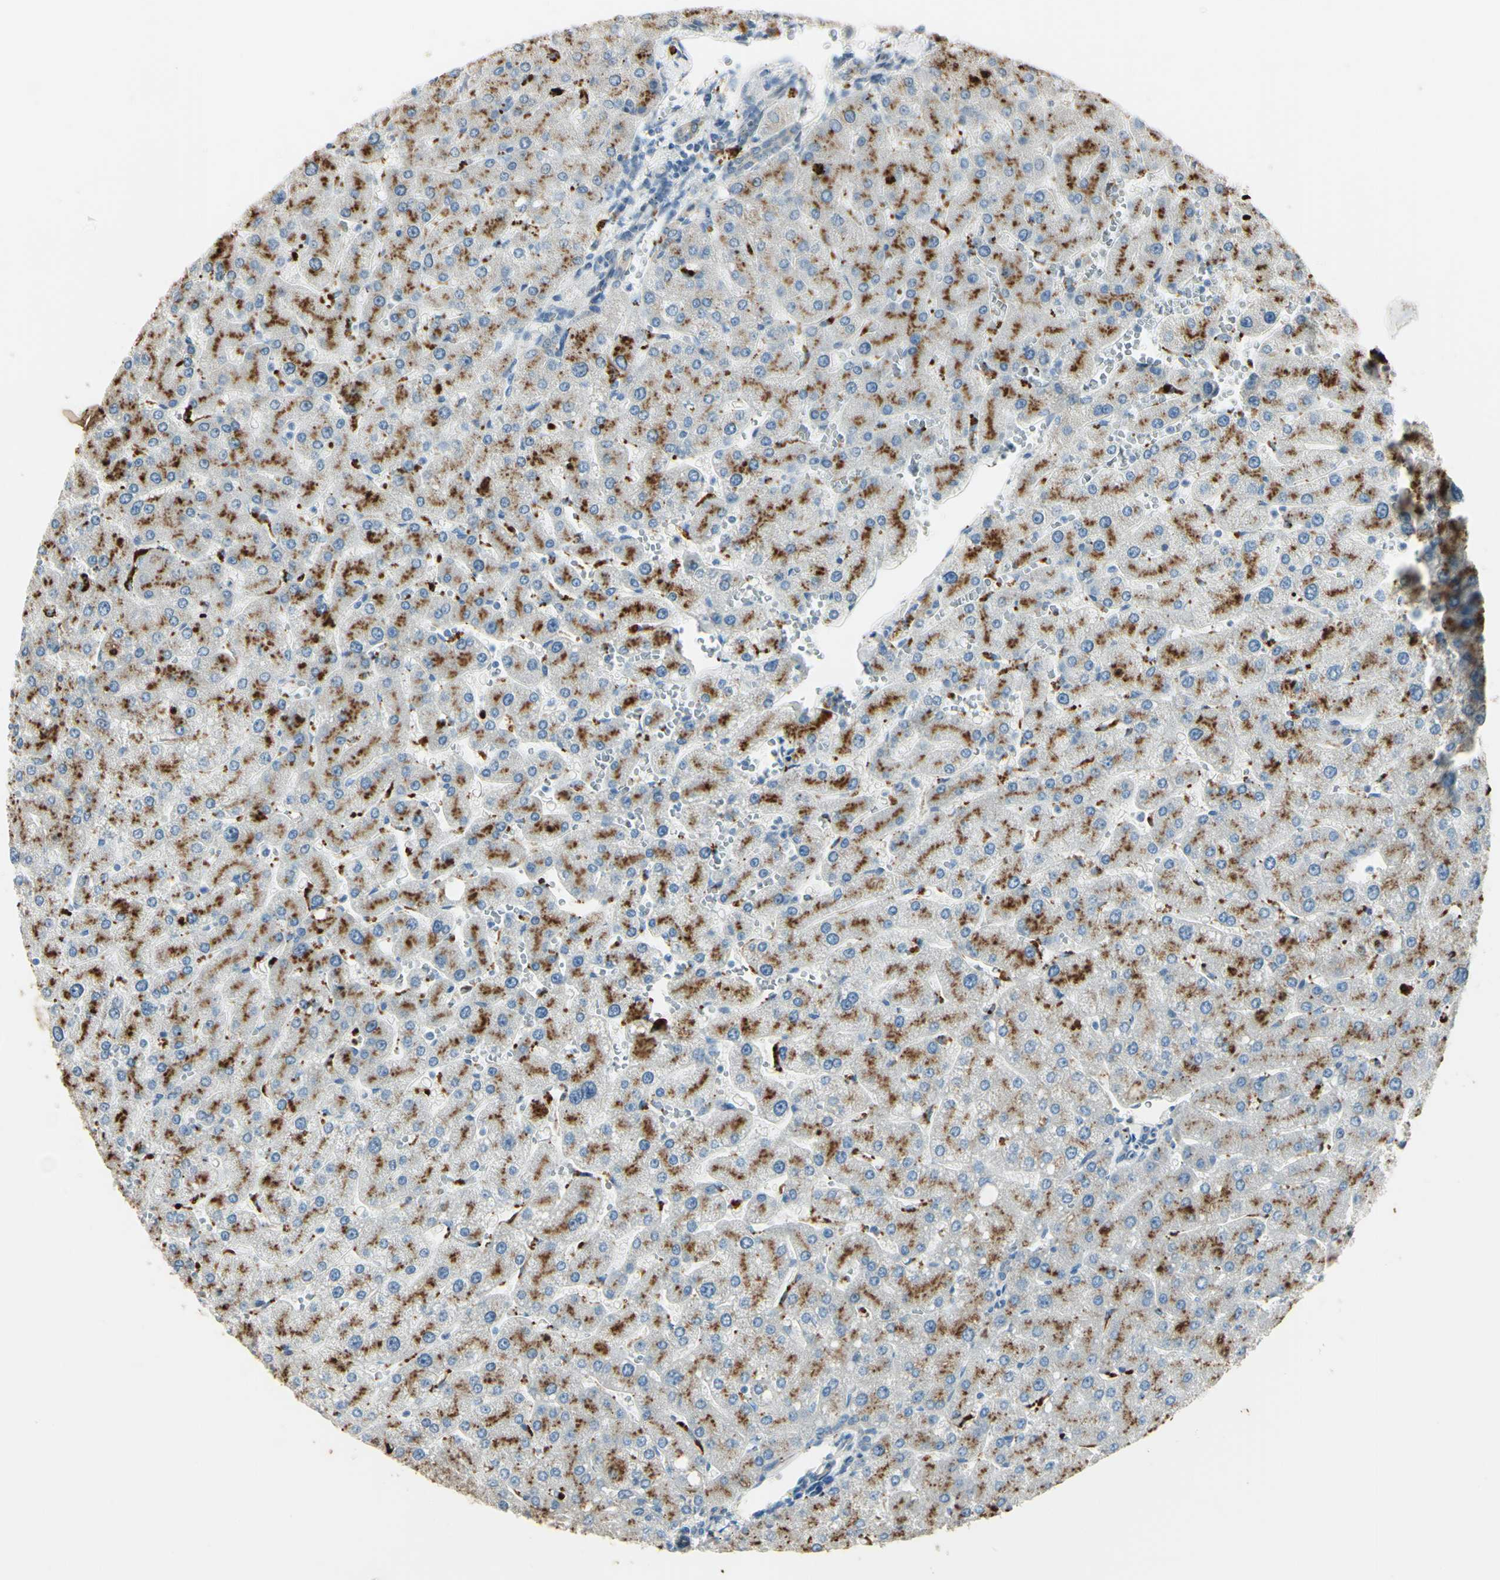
{"staining": {"intensity": "weak", "quantity": ">75%", "location": "cytoplasmic/membranous"}, "tissue": "liver", "cell_type": "Cholangiocytes", "image_type": "normal", "snomed": [{"axis": "morphology", "description": "Normal tissue, NOS"}, {"axis": "topography", "description": "Liver"}], "caption": "DAB (3,3'-diaminobenzidine) immunohistochemical staining of benign liver demonstrates weak cytoplasmic/membranous protein expression in approximately >75% of cholangiocytes. (Stains: DAB (3,3'-diaminobenzidine) in brown, nuclei in blue, Microscopy: brightfield microscopy at high magnification).", "gene": "ANGPTL1", "patient": {"sex": "male", "age": 55}}